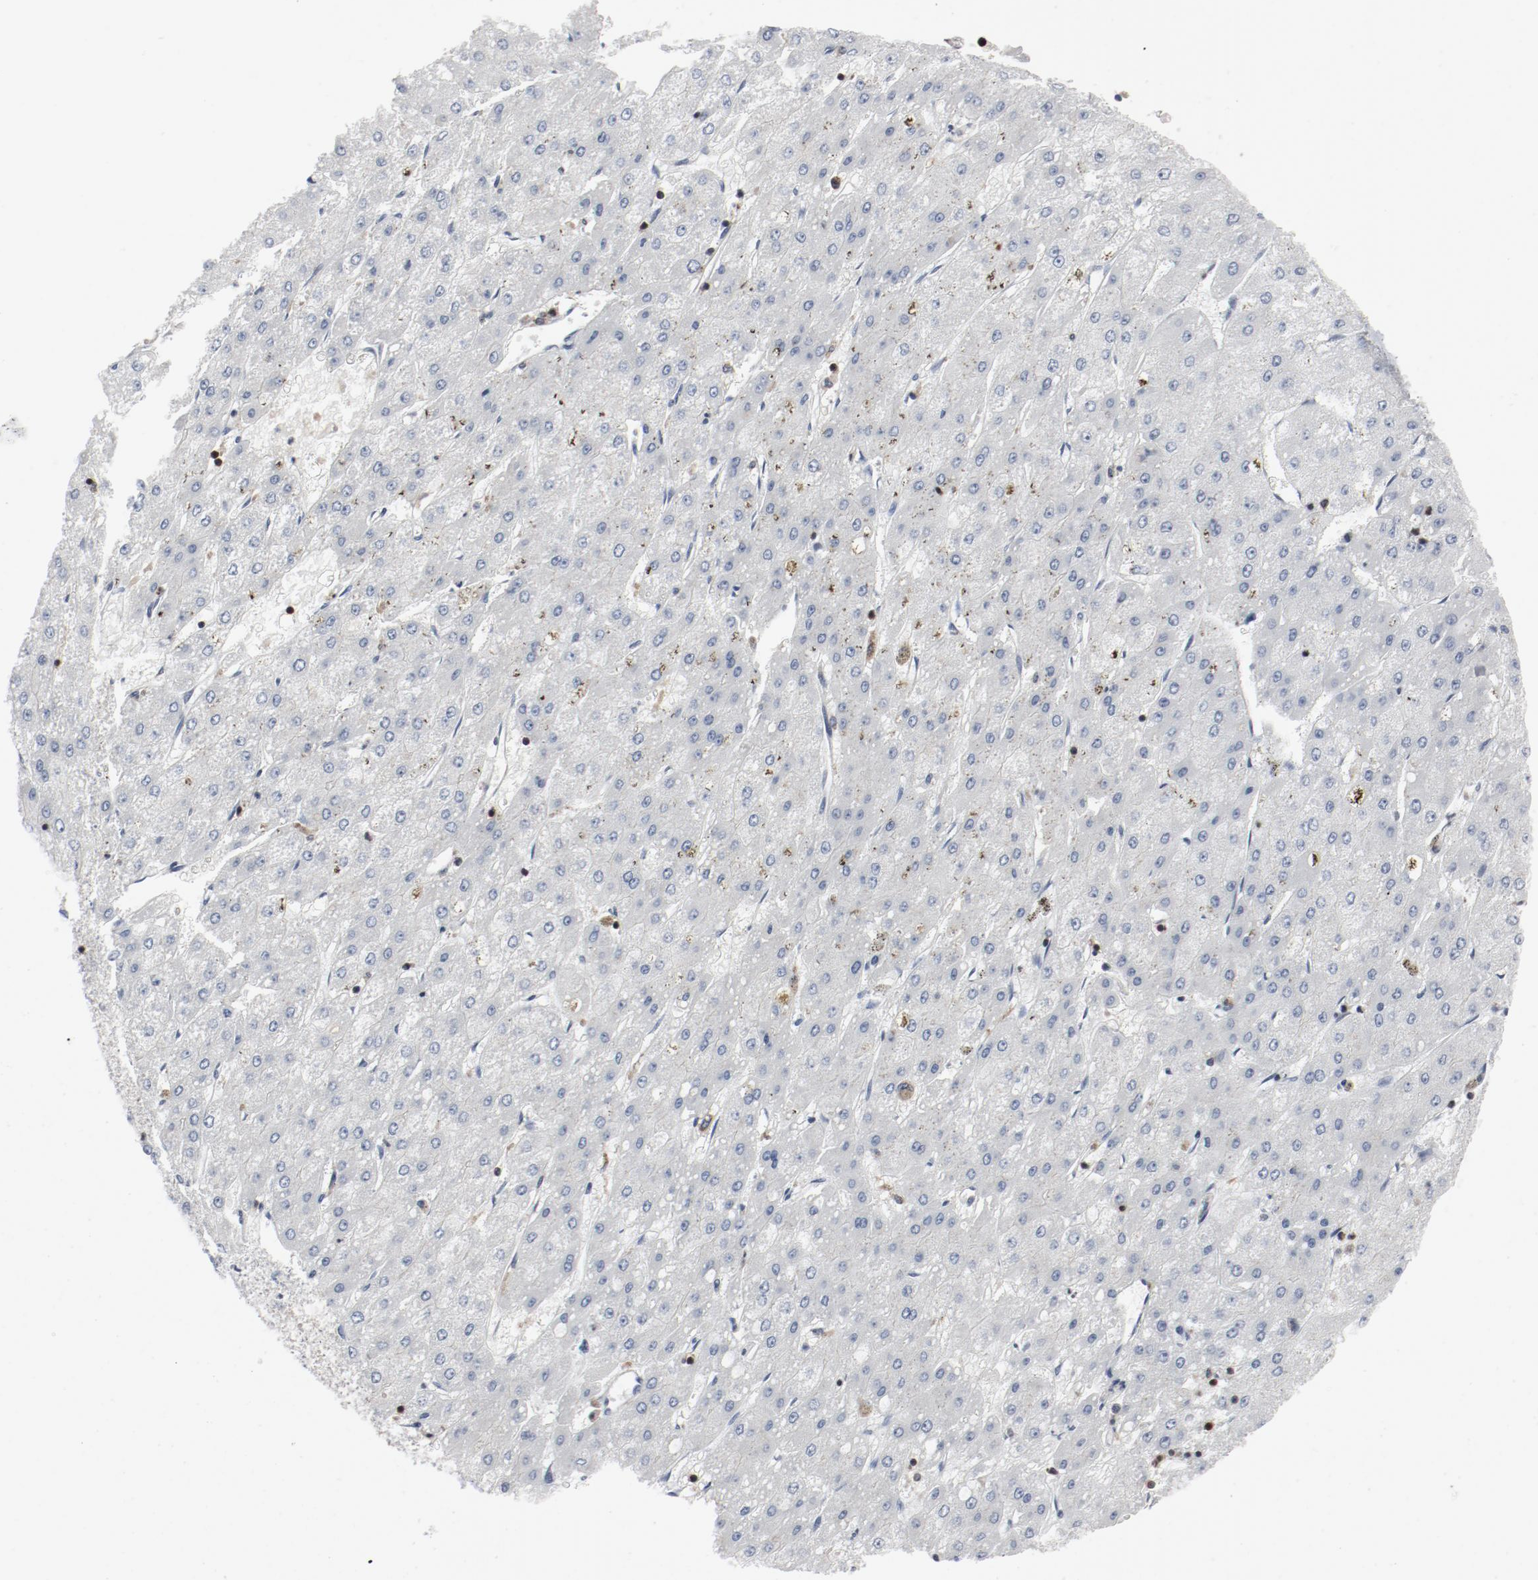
{"staining": {"intensity": "negative", "quantity": "none", "location": "none"}, "tissue": "liver cancer", "cell_type": "Tumor cells", "image_type": "cancer", "snomed": [{"axis": "morphology", "description": "Carcinoma, Hepatocellular, NOS"}, {"axis": "topography", "description": "Liver"}], "caption": "Immunohistochemical staining of human liver cancer exhibits no significant staining in tumor cells.", "gene": "LCP2", "patient": {"sex": "female", "age": 52}}